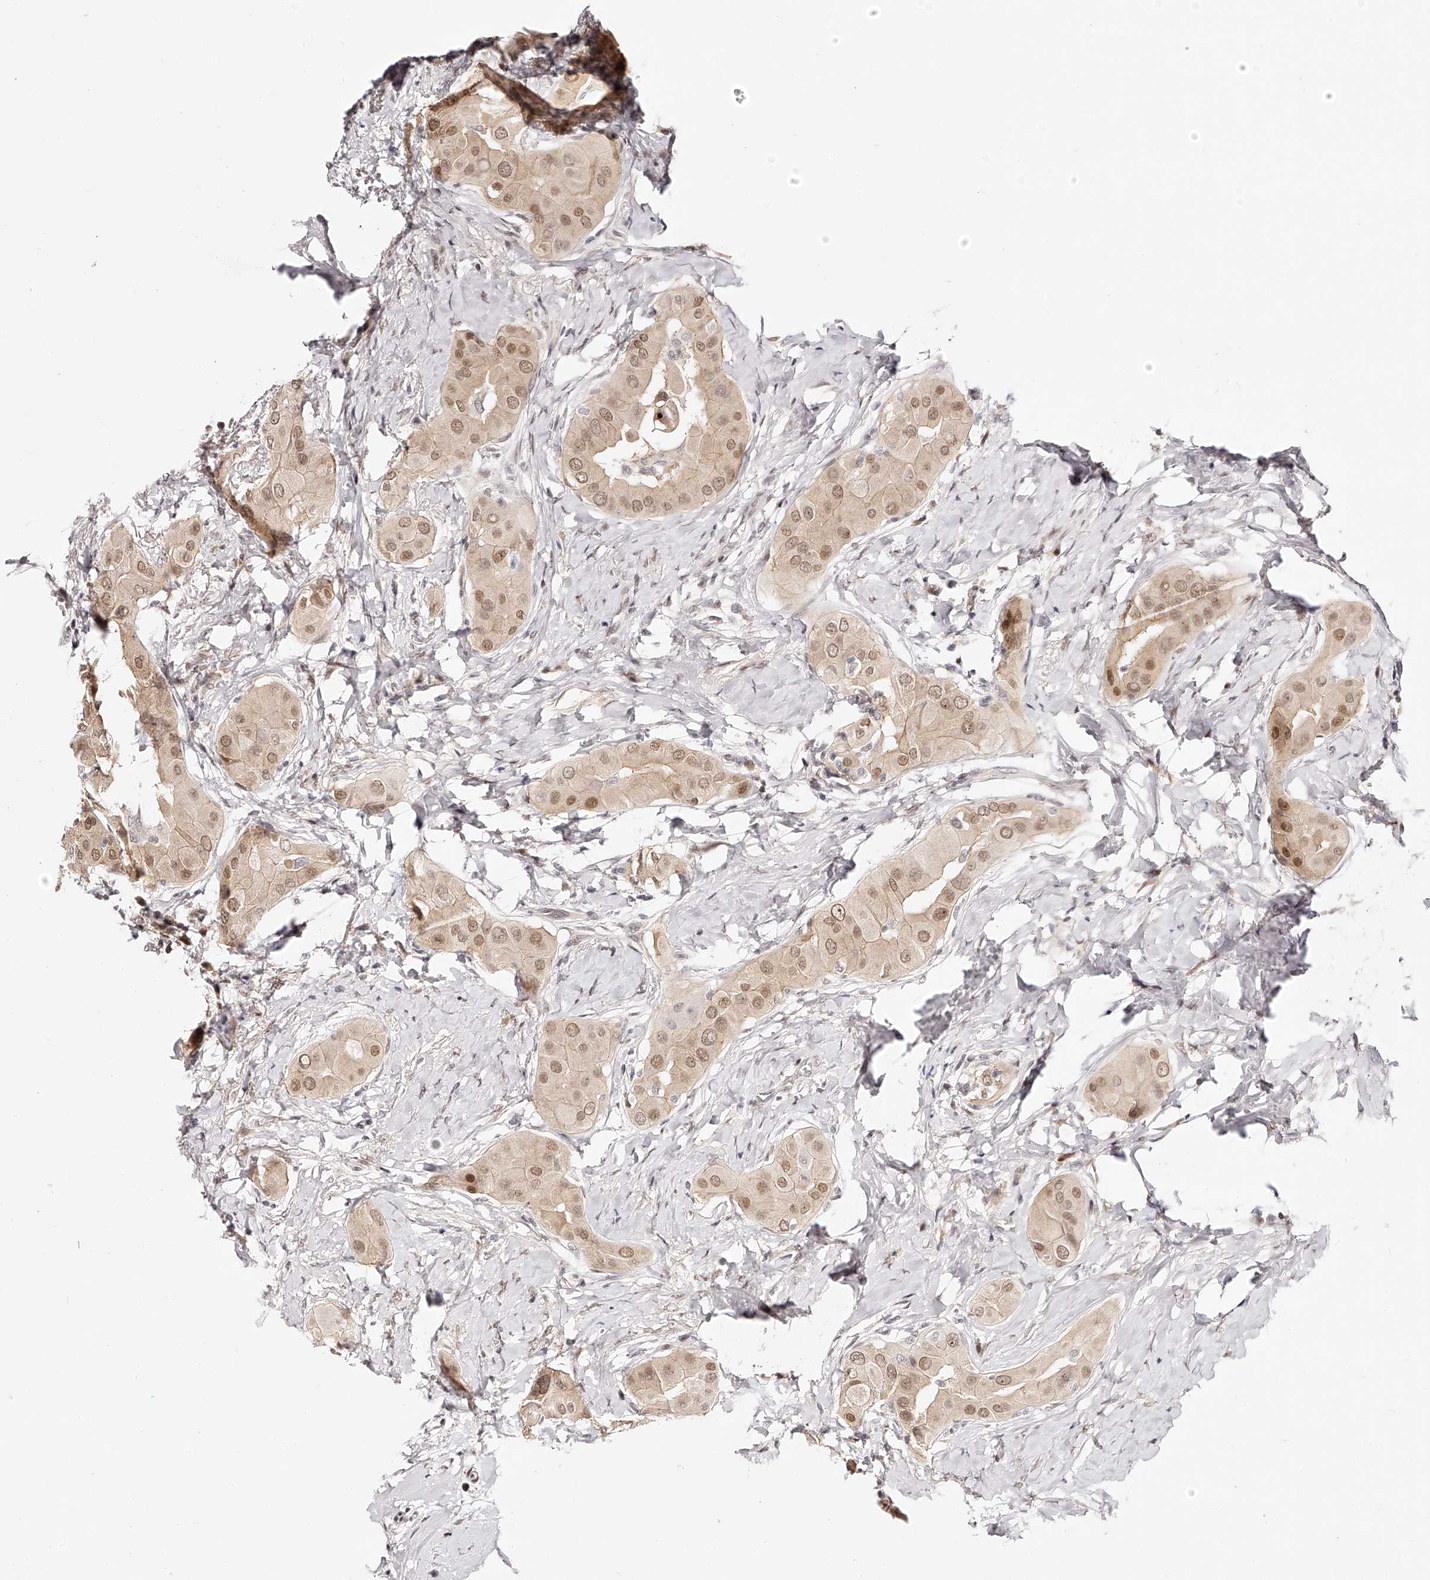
{"staining": {"intensity": "moderate", "quantity": ">75%", "location": "cytoplasmic/membranous,nuclear"}, "tissue": "thyroid cancer", "cell_type": "Tumor cells", "image_type": "cancer", "snomed": [{"axis": "morphology", "description": "Papillary adenocarcinoma, NOS"}, {"axis": "topography", "description": "Thyroid gland"}], "caption": "IHC histopathology image of thyroid cancer (papillary adenocarcinoma) stained for a protein (brown), which displays medium levels of moderate cytoplasmic/membranous and nuclear expression in approximately >75% of tumor cells.", "gene": "USF3", "patient": {"sex": "male", "age": 33}}